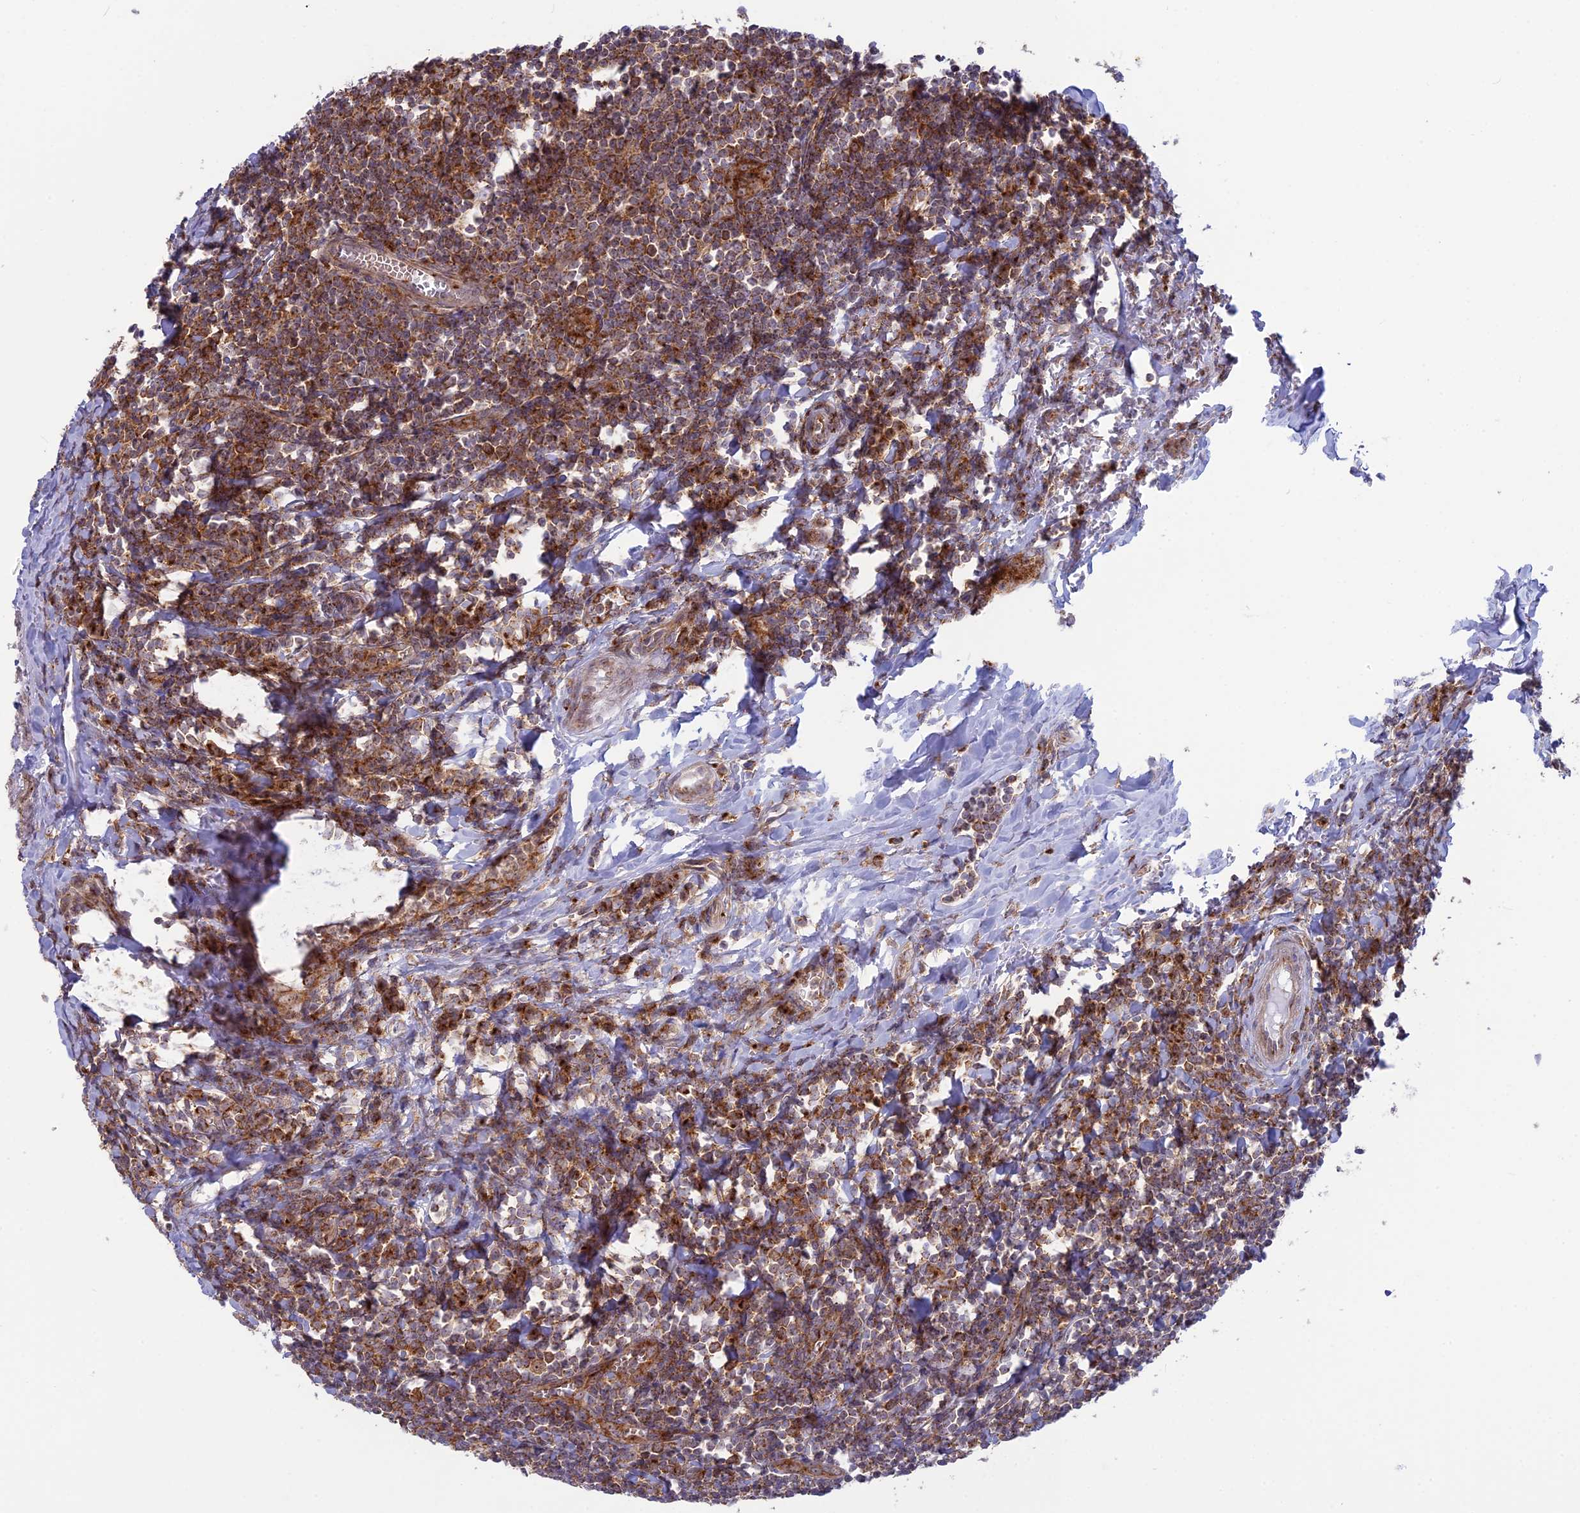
{"staining": {"intensity": "strong", "quantity": ">75%", "location": "cytoplasmic/membranous"}, "tissue": "tonsil", "cell_type": "Germinal center cells", "image_type": "normal", "snomed": [{"axis": "morphology", "description": "Normal tissue, NOS"}, {"axis": "topography", "description": "Tonsil"}], "caption": "IHC histopathology image of normal tonsil stained for a protein (brown), which demonstrates high levels of strong cytoplasmic/membranous expression in approximately >75% of germinal center cells.", "gene": "CLINT1", "patient": {"sex": "male", "age": 27}}